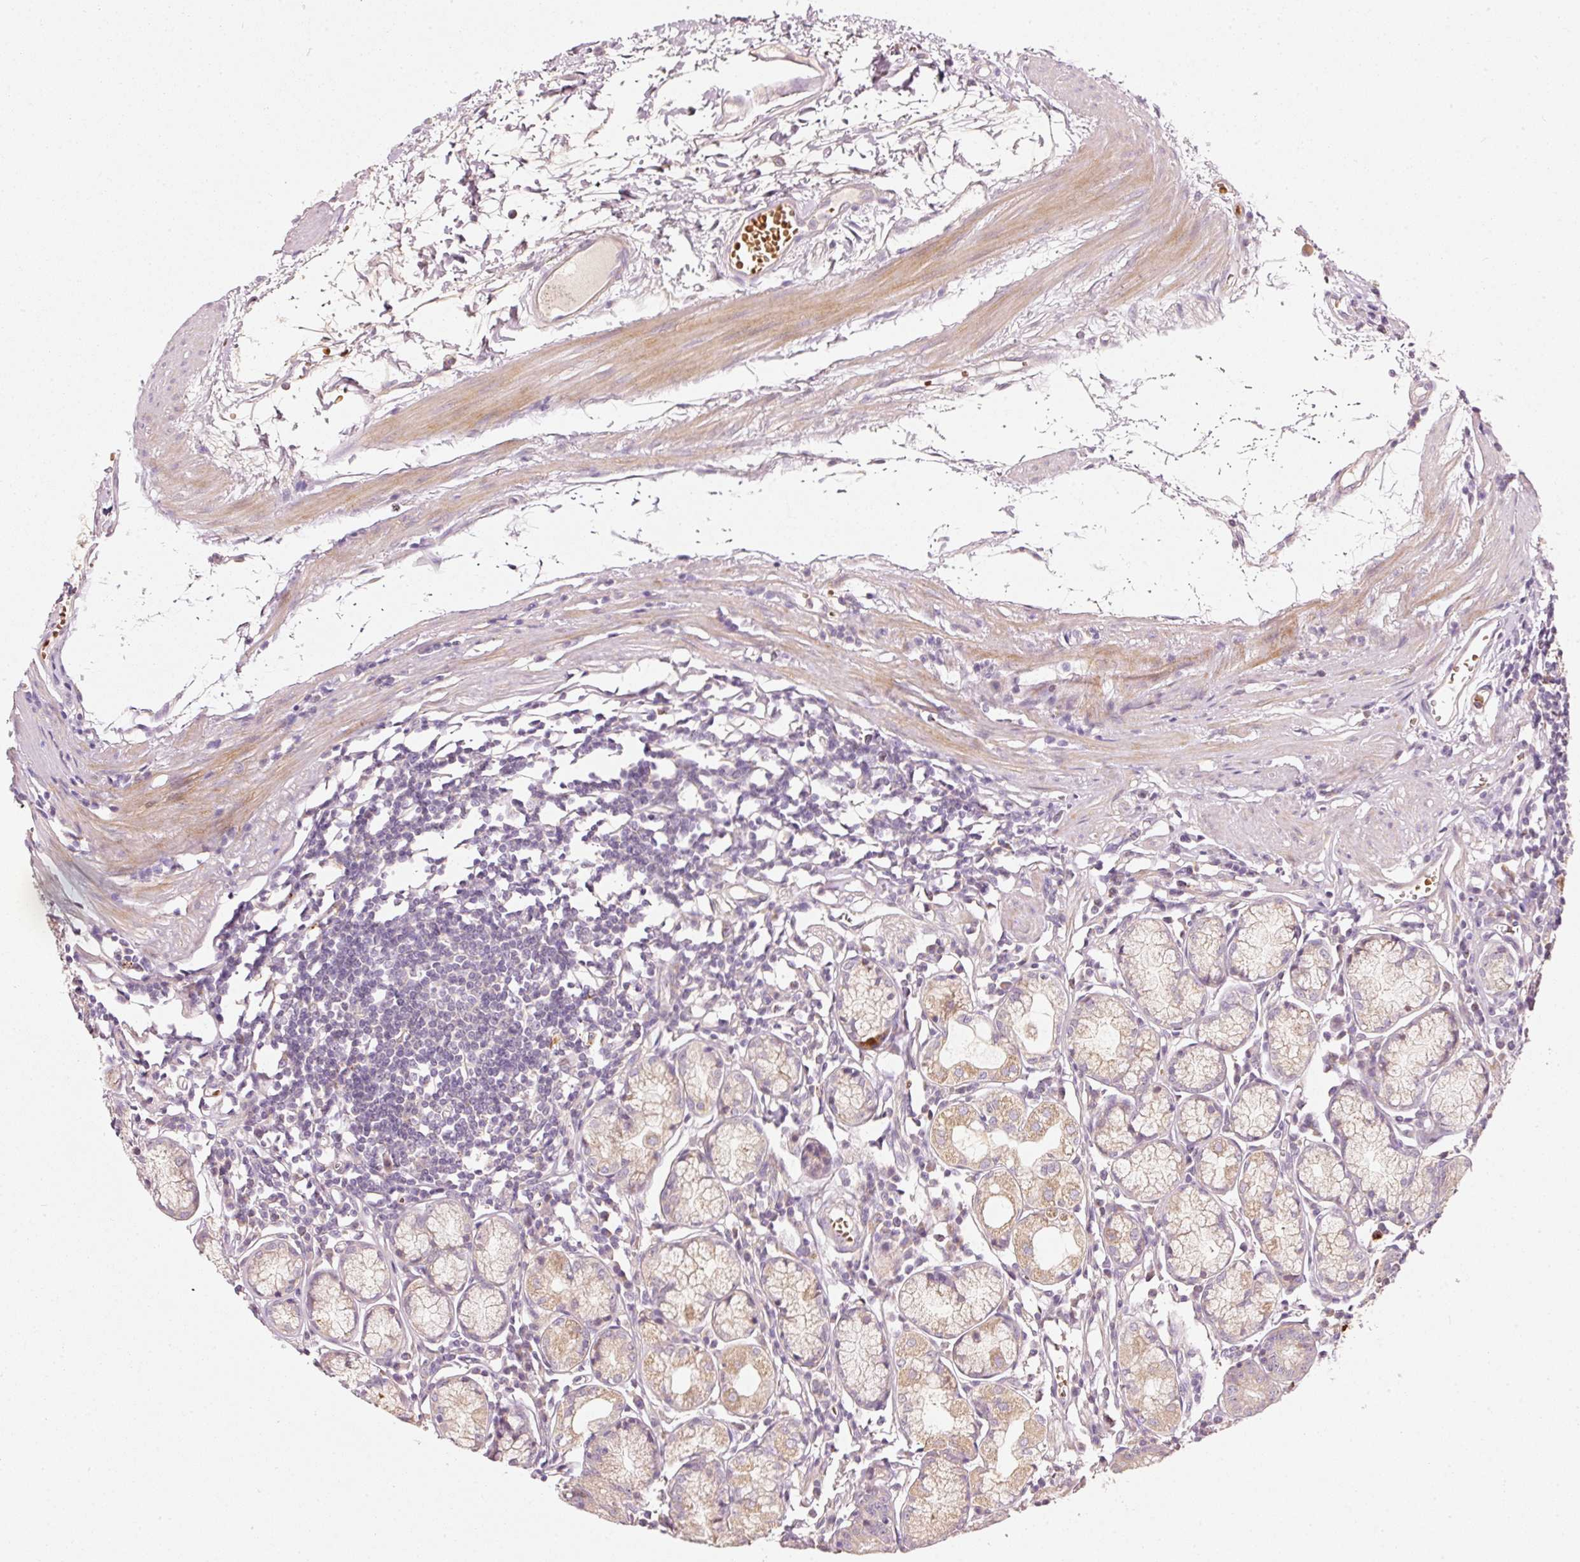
{"staining": {"intensity": "moderate", "quantity": "25%-75%", "location": "cytoplasmic/membranous"}, "tissue": "stomach", "cell_type": "Glandular cells", "image_type": "normal", "snomed": [{"axis": "morphology", "description": "Normal tissue, NOS"}, {"axis": "topography", "description": "Stomach"}], "caption": "Immunohistochemistry (IHC) (DAB (3,3'-diaminobenzidine)) staining of benign human stomach displays moderate cytoplasmic/membranous protein positivity in about 25%-75% of glandular cells. Immunohistochemistry (IHC) stains the protein of interest in brown and the nuclei are stained blue.", "gene": "KLHL21", "patient": {"sex": "male", "age": 55}}